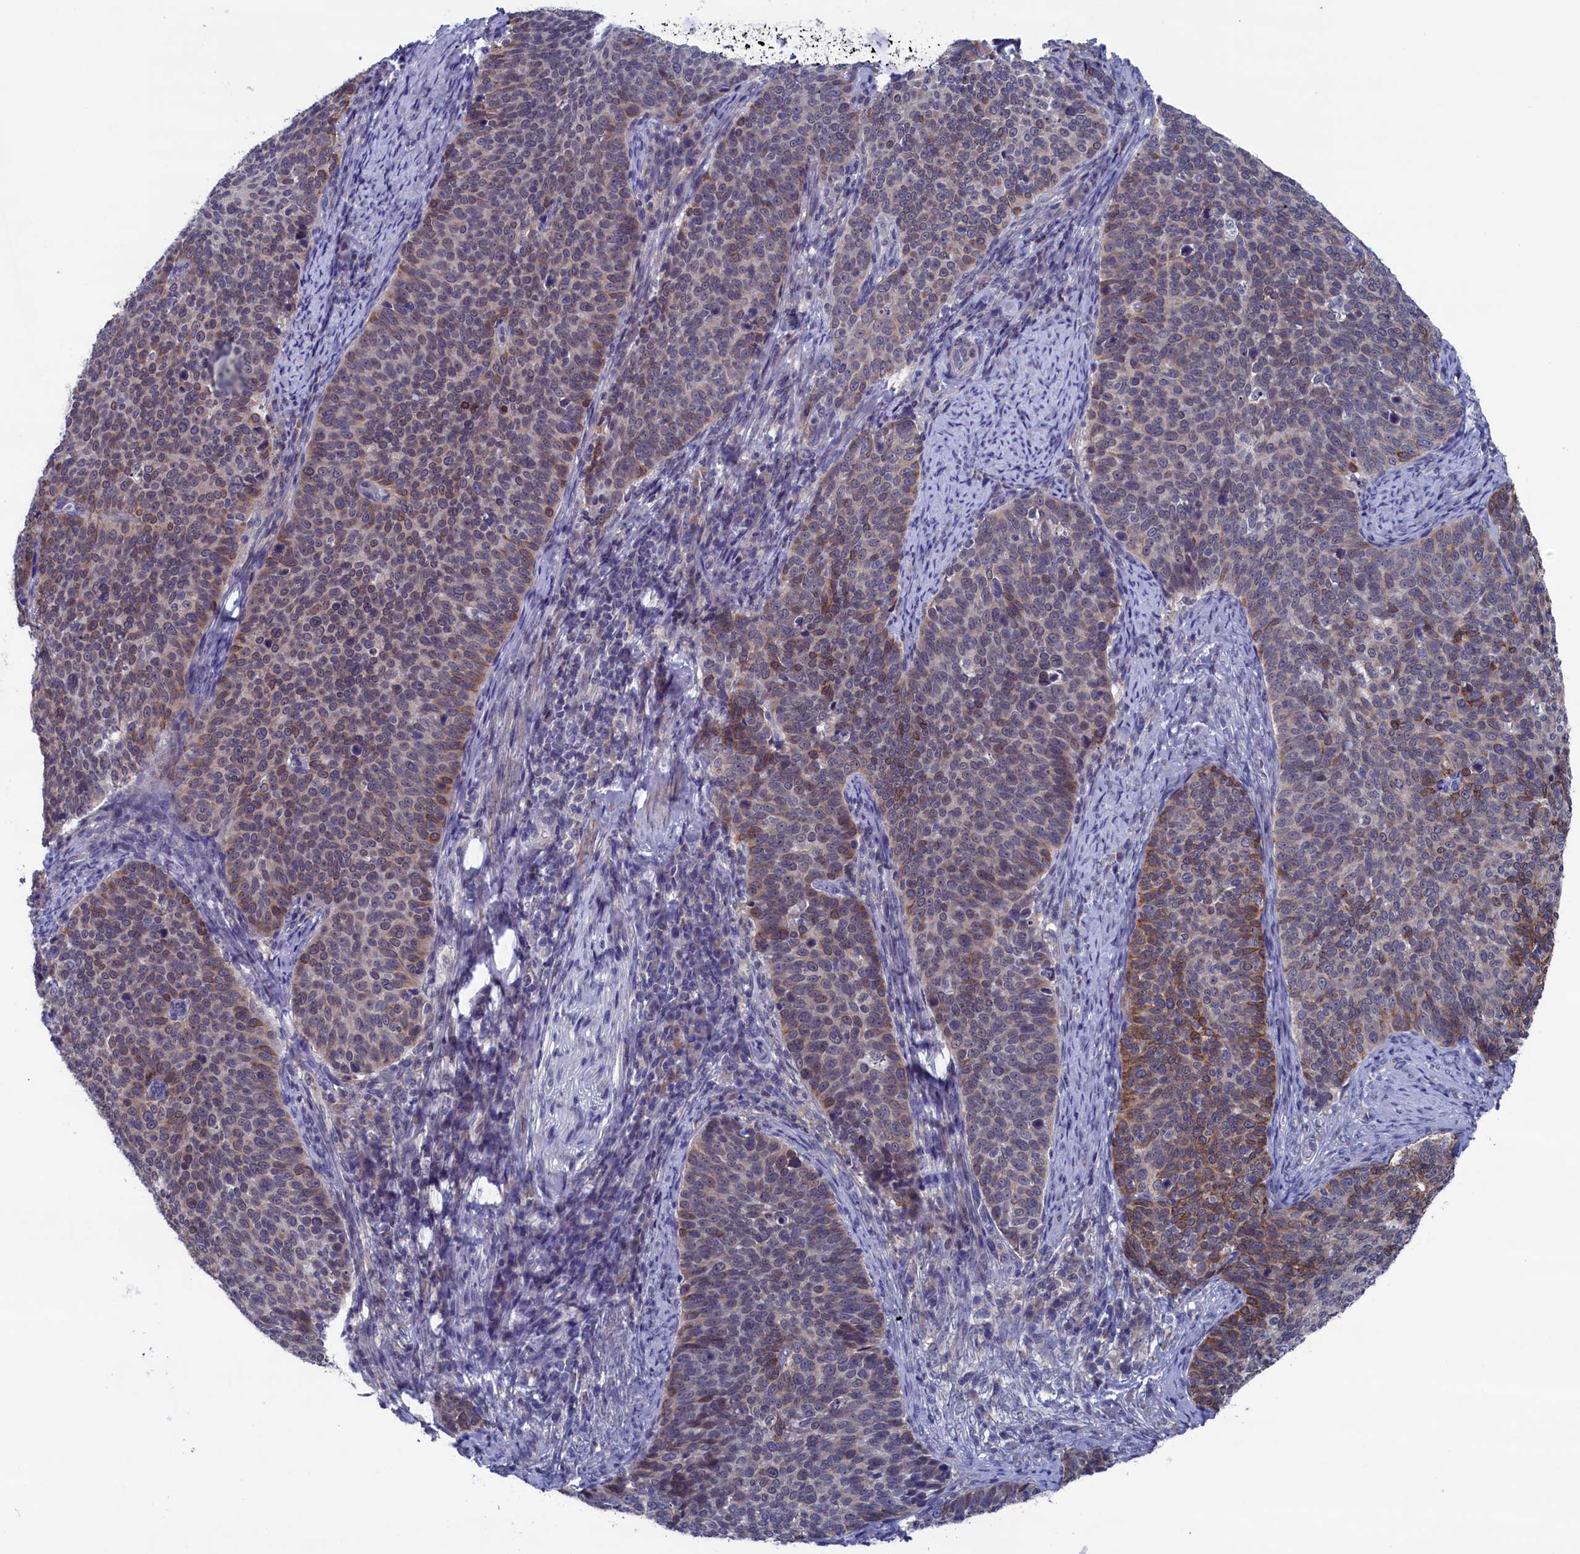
{"staining": {"intensity": "moderate", "quantity": "25%-75%", "location": "cytoplasmic/membranous"}, "tissue": "cervical cancer", "cell_type": "Tumor cells", "image_type": "cancer", "snomed": [{"axis": "morphology", "description": "Normal tissue, NOS"}, {"axis": "morphology", "description": "Squamous cell carcinoma, NOS"}, {"axis": "topography", "description": "Cervix"}], "caption": "The histopathology image exhibits immunohistochemical staining of cervical cancer (squamous cell carcinoma). There is moderate cytoplasmic/membranous positivity is appreciated in approximately 25%-75% of tumor cells.", "gene": "SPATA13", "patient": {"sex": "female", "age": 39}}